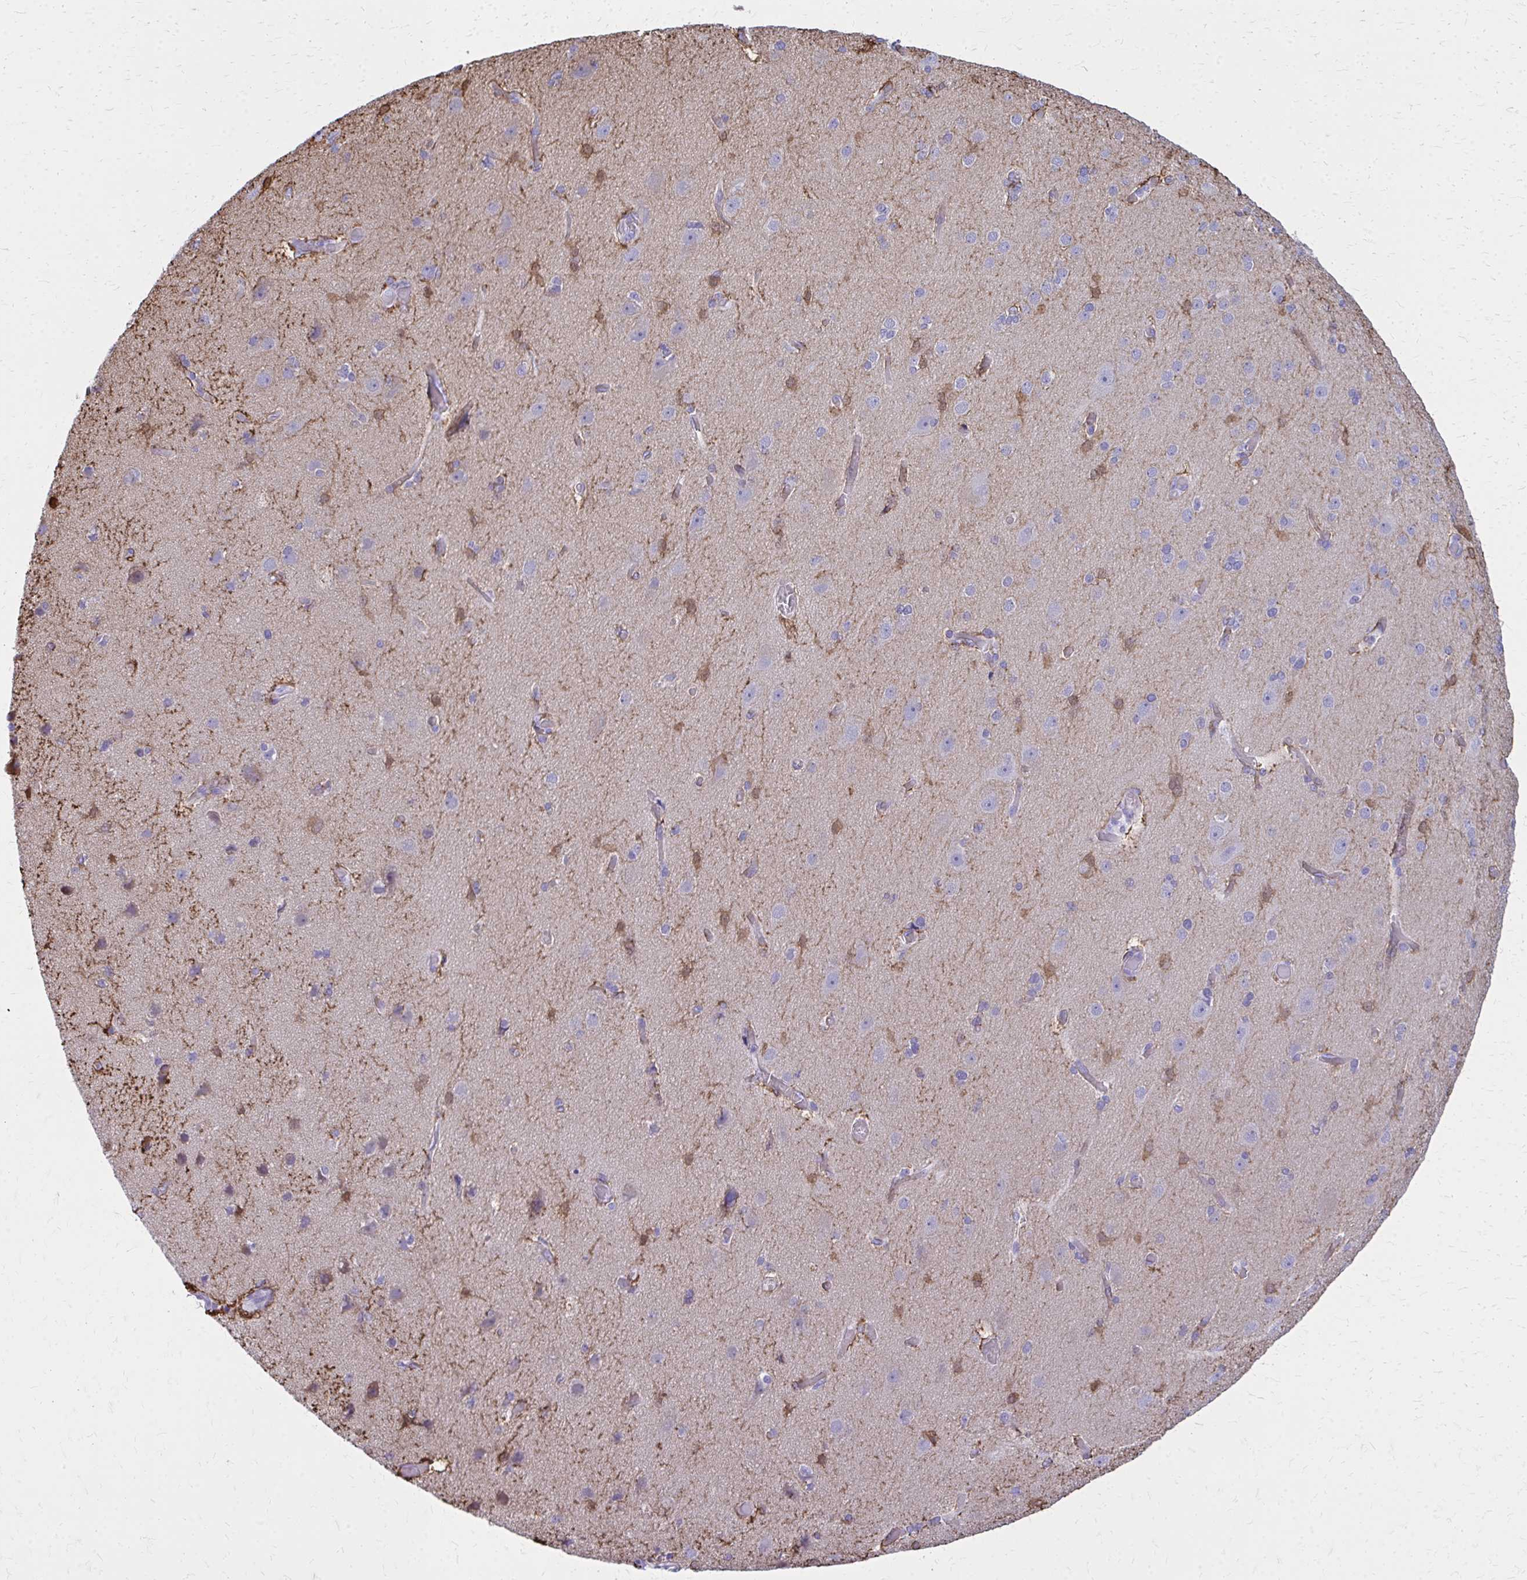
{"staining": {"intensity": "negative", "quantity": "none", "location": "none"}, "tissue": "cerebral cortex", "cell_type": "Endothelial cells", "image_type": "normal", "snomed": [{"axis": "morphology", "description": "Normal tissue, NOS"}, {"axis": "morphology", "description": "Glioma, malignant, High grade"}, {"axis": "topography", "description": "Cerebral cortex"}], "caption": "IHC of unremarkable human cerebral cortex demonstrates no expression in endothelial cells.", "gene": "TPSG1", "patient": {"sex": "male", "age": 71}}